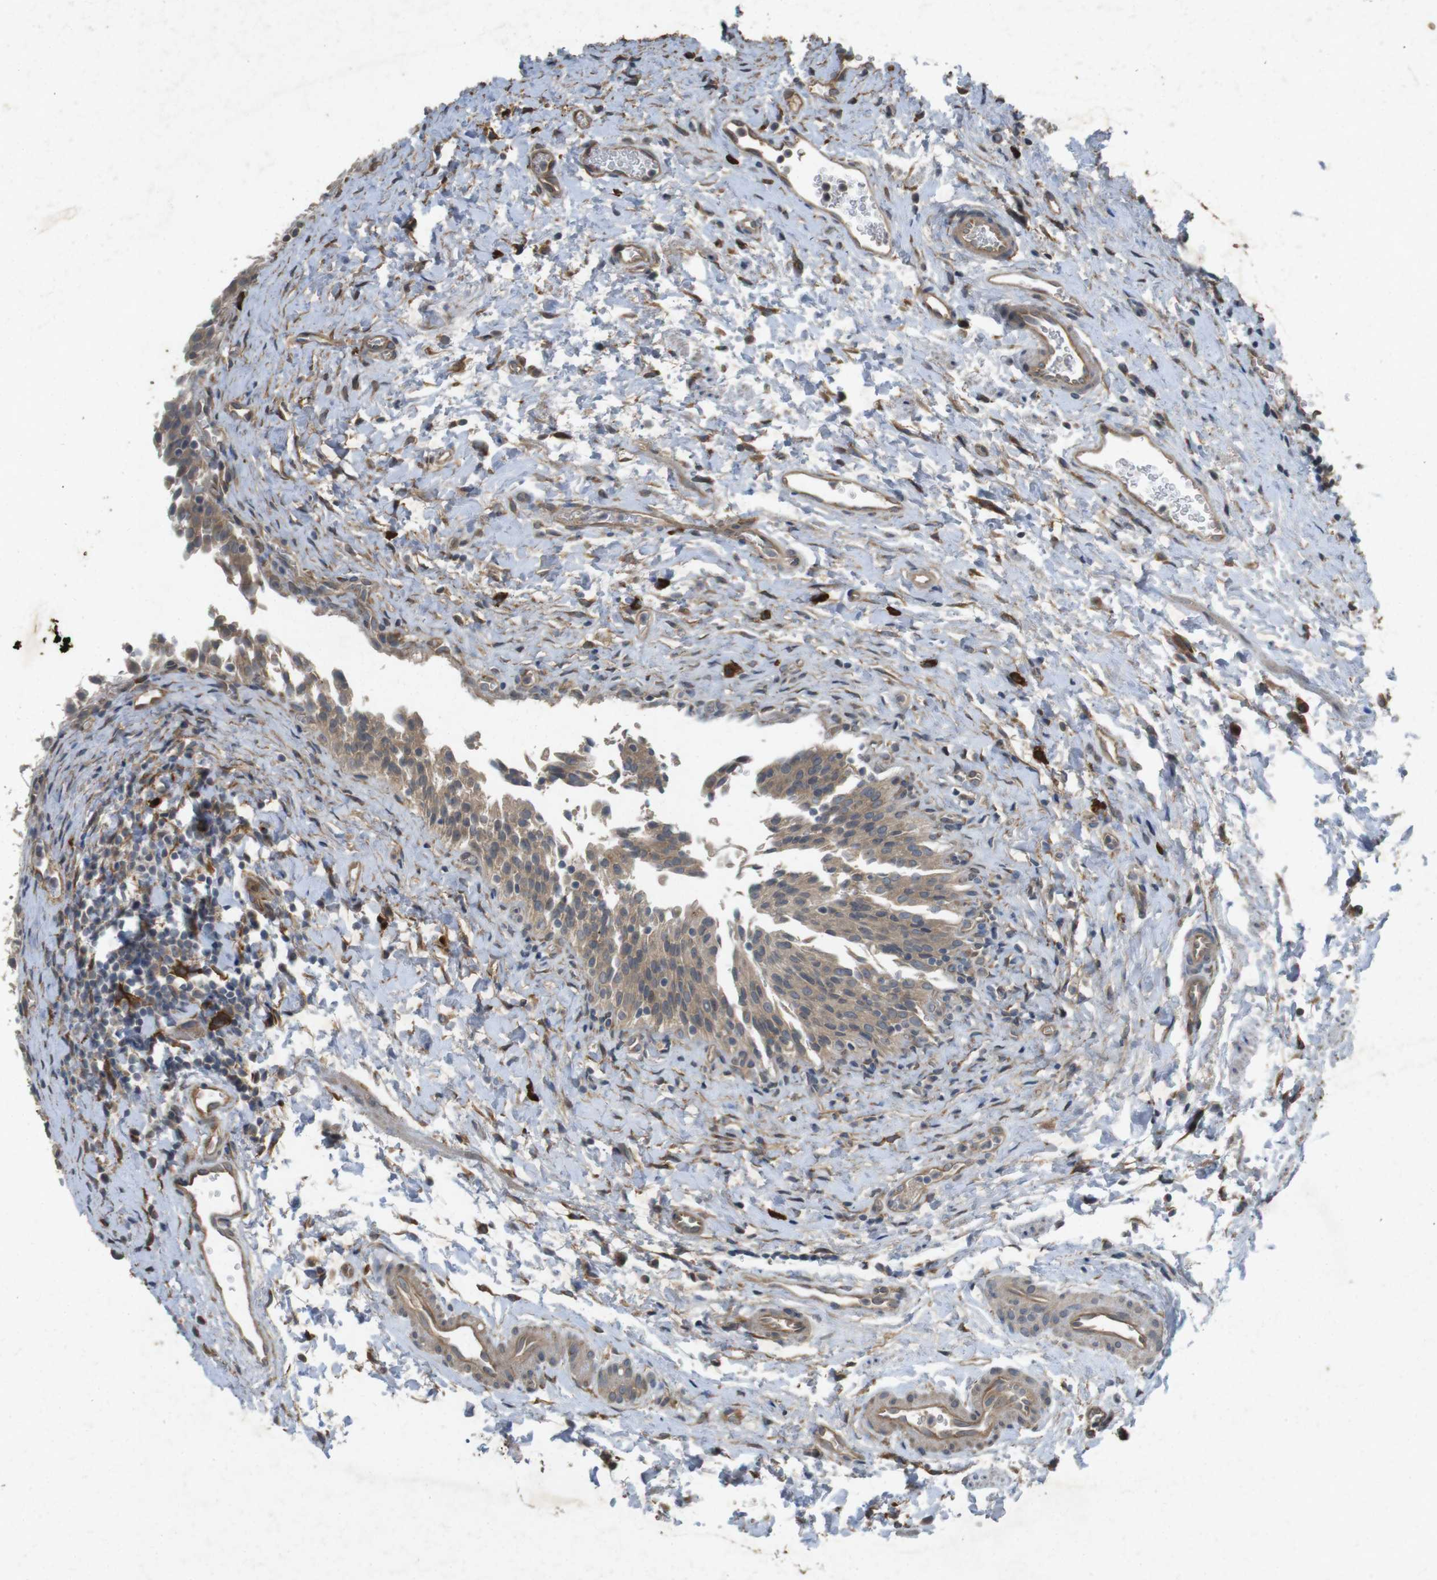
{"staining": {"intensity": "weak", "quantity": ">75%", "location": "cytoplasmic/membranous"}, "tissue": "urinary bladder", "cell_type": "Urothelial cells", "image_type": "normal", "snomed": [{"axis": "morphology", "description": "Normal tissue, NOS"}, {"axis": "topography", "description": "Urinary bladder"}], "caption": "A high-resolution micrograph shows IHC staining of unremarkable urinary bladder, which shows weak cytoplasmic/membranous staining in approximately >75% of urothelial cells. (brown staining indicates protein expression, while blue staining denotes nuclei).", "gene": "FLCN", "patient": {"sex": "male", "age": 51}}